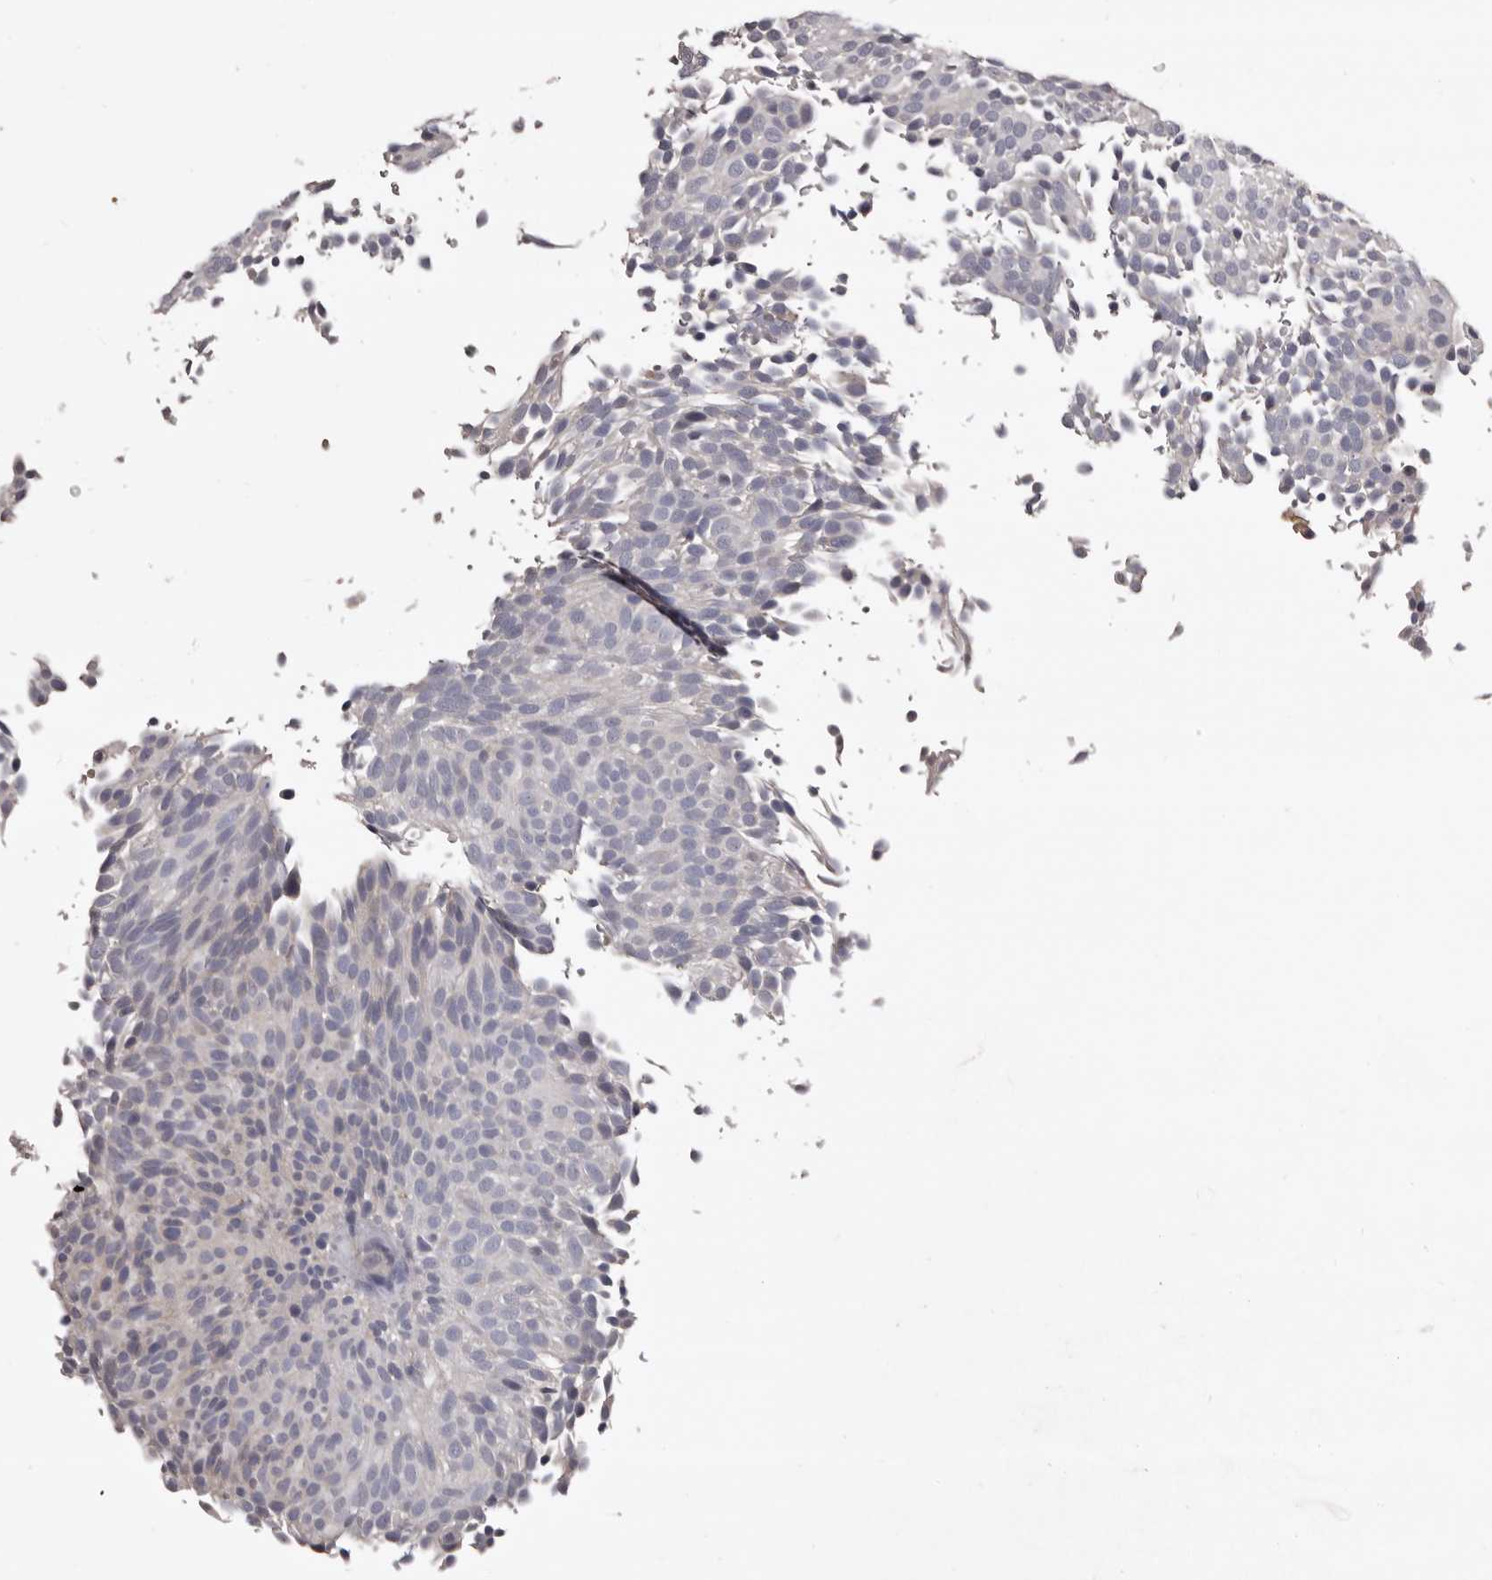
{"staining": {"intensity": "negative", "quantity": "none", "location": "none"}, "tissue": "urothelial cancer", "cell_type": "Tumor cells", "image_type": "cancer", "snomed": [{"axis": "morphology", "description": "Urothelial carcinoma, Low grade"}, {"axis": "topography", "description": "Urinary bladder"}], "caption": "Immunohistochemical staining of urothelial cancer reveals no significant staining in tumor cells.", "gene": "SLC10A4", "patient": {"sex": "male", "age": 78}}